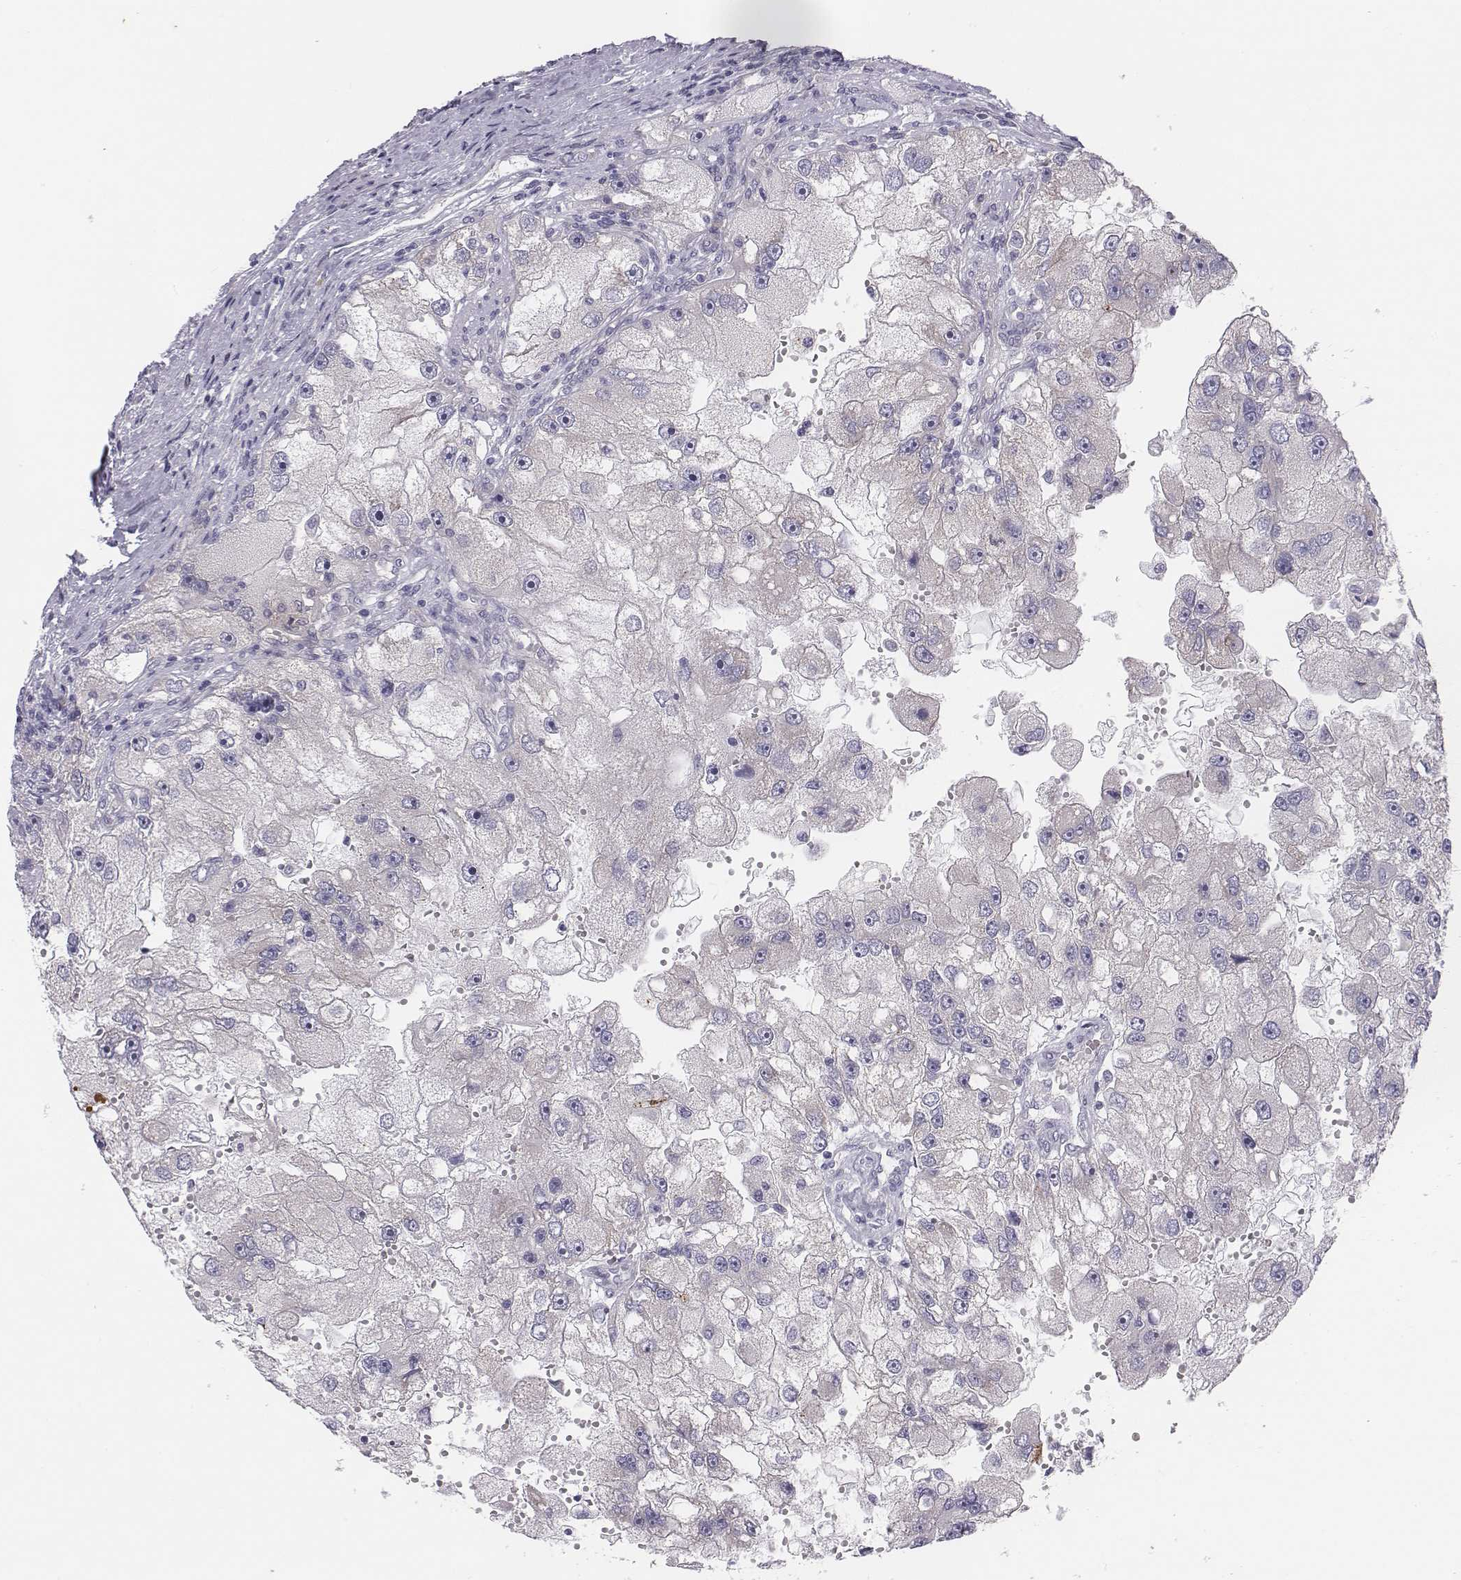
{"staining": {"intensity": "negative", "quantity": "none", "location": "none"}, "tissue": "renal cancer", "cell_type": "Tumor cells", "image_type": "cancer", "snomed": [{"axis": "morphology", "description": "Adenocarcinoma, NOS"}, {"axis": "topography", "description": "Kidney"}], "caption": "Tumor cells show no significant expression in adenocarcinoma (renal).", "gene": "CHST14", "patient": {"sex": "male", "age": 63}}